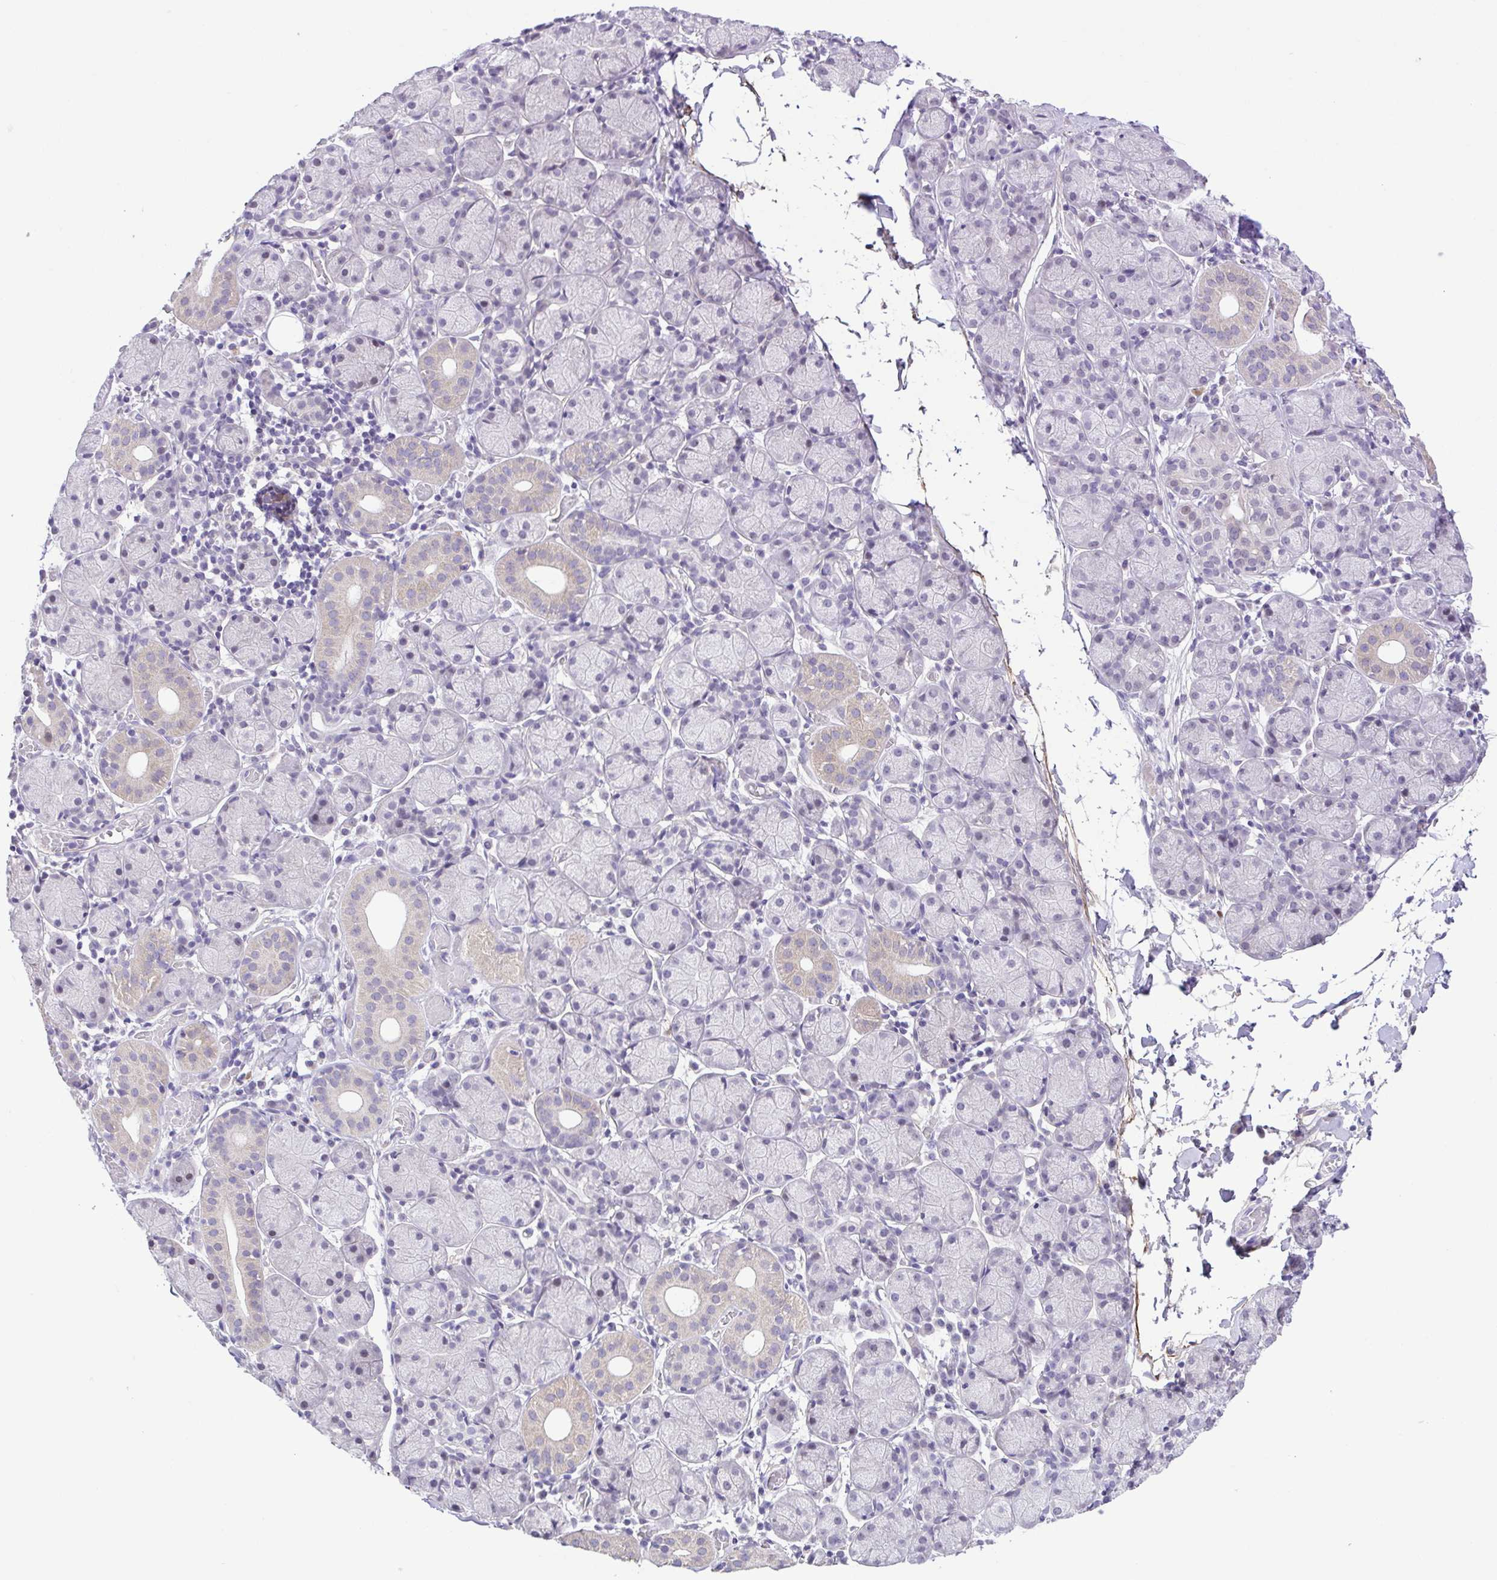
{"staining": {"intensity": "weak", "quantity": "<25%", "location": "cytoplasmic/membranous"}, "tissue": "salivary gland", "cell_type": "Glandular cells", "image_type": "normal", "snomed": [{"axis": "morphology", "description": "Normal tissue, NOS"}, {"axis": "topography", "description": "Salivary gland"}], "caption": "IHC of benign human salivary gland displays no positivity in glandular cells.", "gene": "DCLK2", "patient": {"sex": "female", "age": 24}}